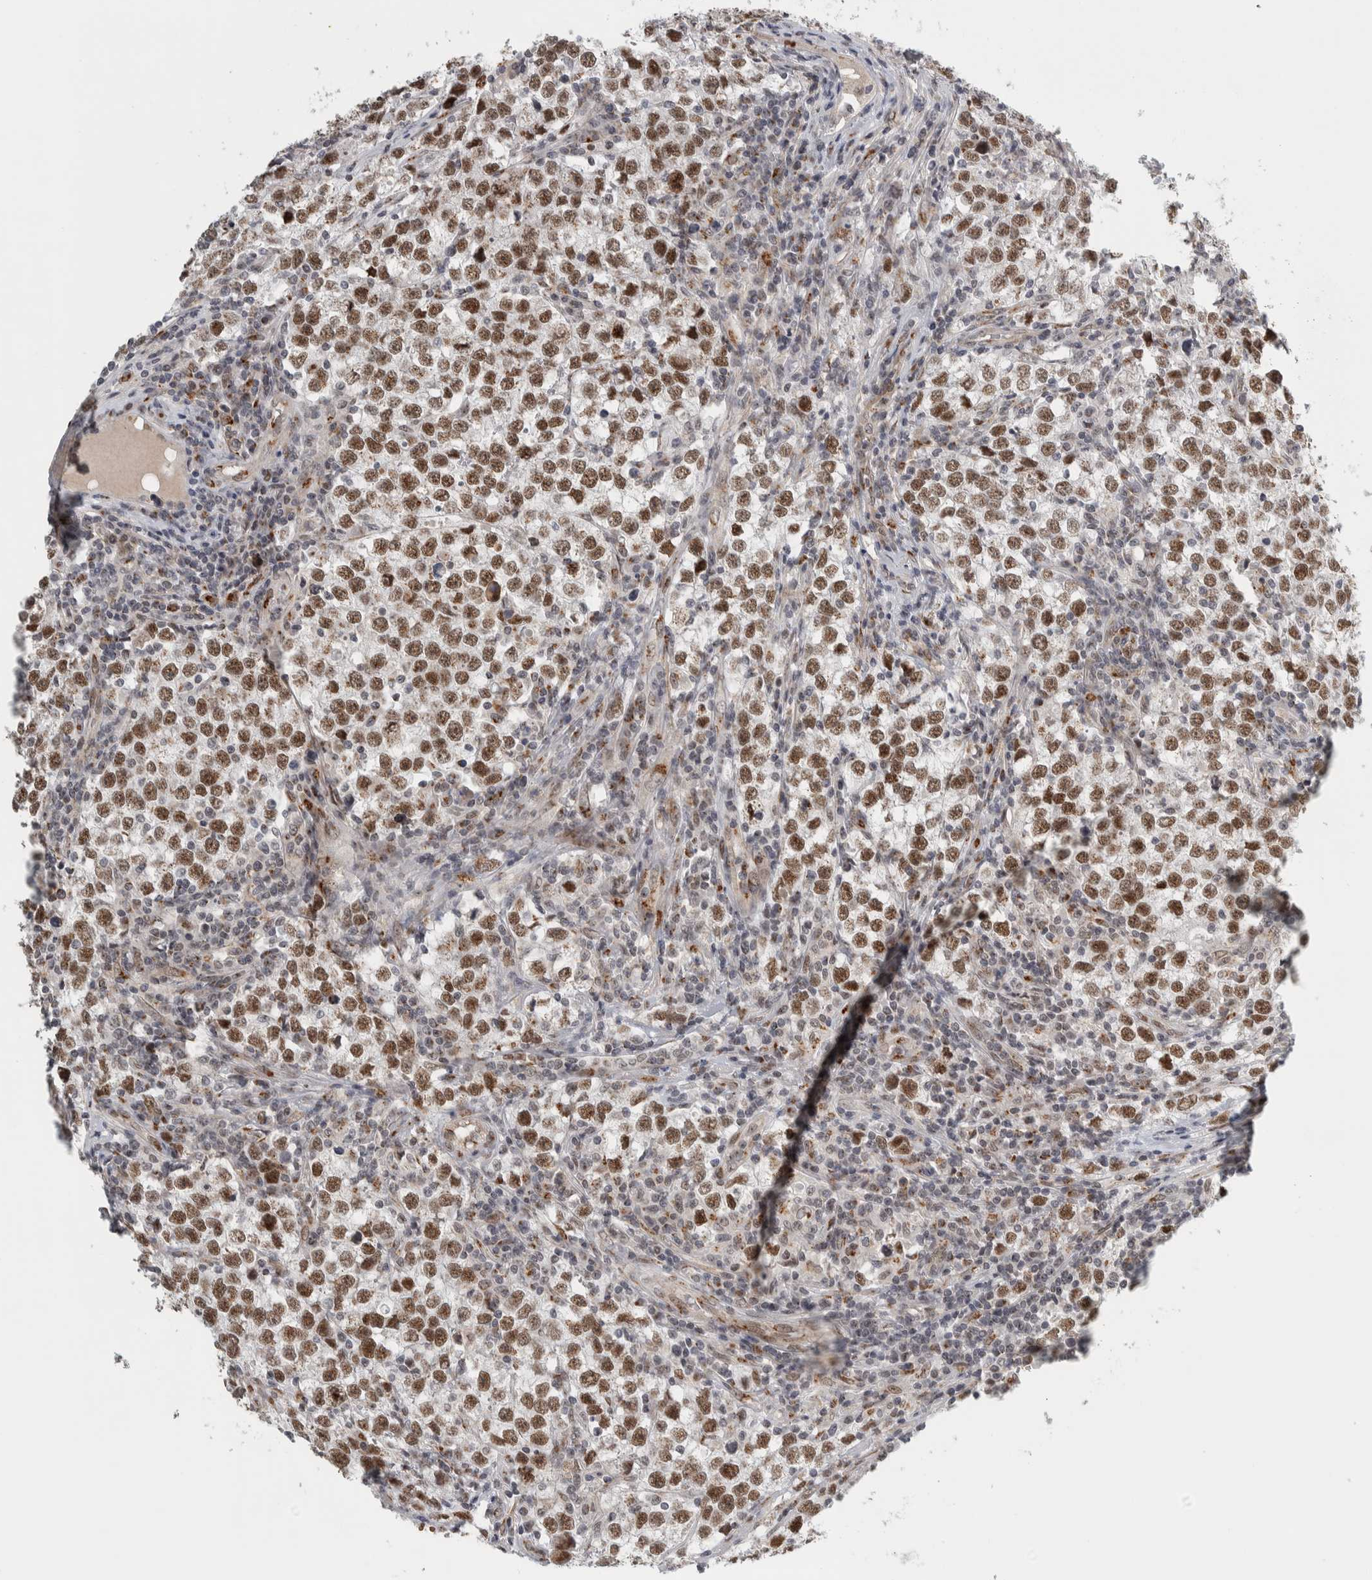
{"staining": {"intensity": "moderate", "quantity": ">75%", "location": "nuclear"}, "tissue": "testis cancer", "cell_type": "Tumor cells", "image_type": "cancer", "snomed": [{"axis": "morphology", "description": "Seminoma, NOS"}, {"axis": "morphology", "description": "Carcinoma, Embryonal, NOS"}, {"axis": "topography", "description": "Testis"}], "caption": "Immunohistochemical staining of human embryonal carcinoma (testis) displays medium levels of moderate nuclear staining in about >75% of tumor cells.", "gene": "ZMYND8", "patient": {"sex": "male", "age": 28}}